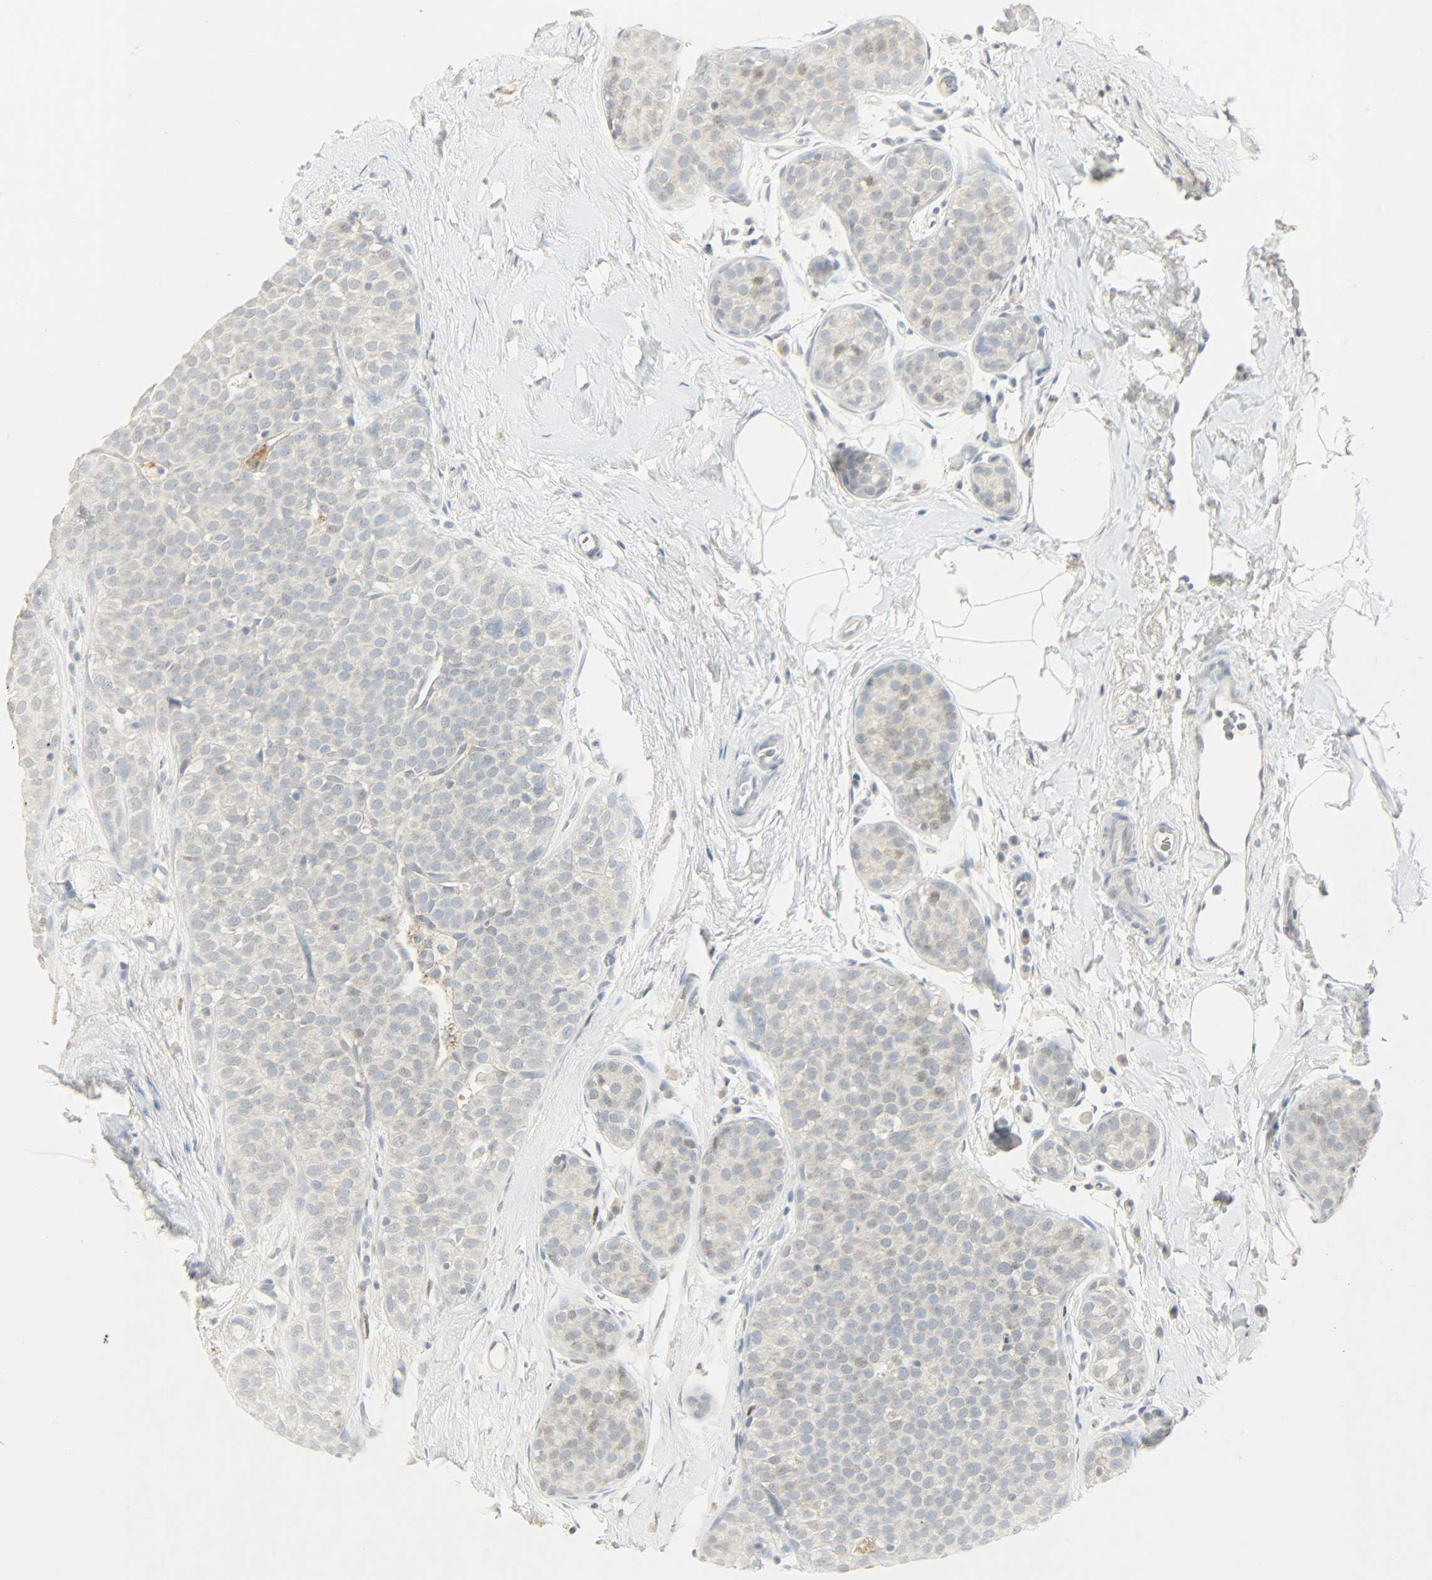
{"staining": {"intensity": "moderate", "quantity": "<25%", "location": "cytoplasmic/membranous,nuclear"}, "tissue": "breast cancer", "cell_type": "Tumor cells", "image_type": "cancer", "snomed": [{"axis": "morphology", "description": "Lobular carcinoma, in situ"}, {"axis": "morphology", "description": "Lobular carcinoma"}, {"axis": "topography", "description": "Breast"}], "caption": "Tumor cells demonstrate low levels of moderate cytoplasmic/membranous and nuclear positivity in about <25% of cells in human breast cancer (lobular carcinoma in situ). (DAB IHC, brown staining for protein, blue staining for nuclei).", "gene": "CAMK4", "patient": {"sex": "female", "age": 41}}